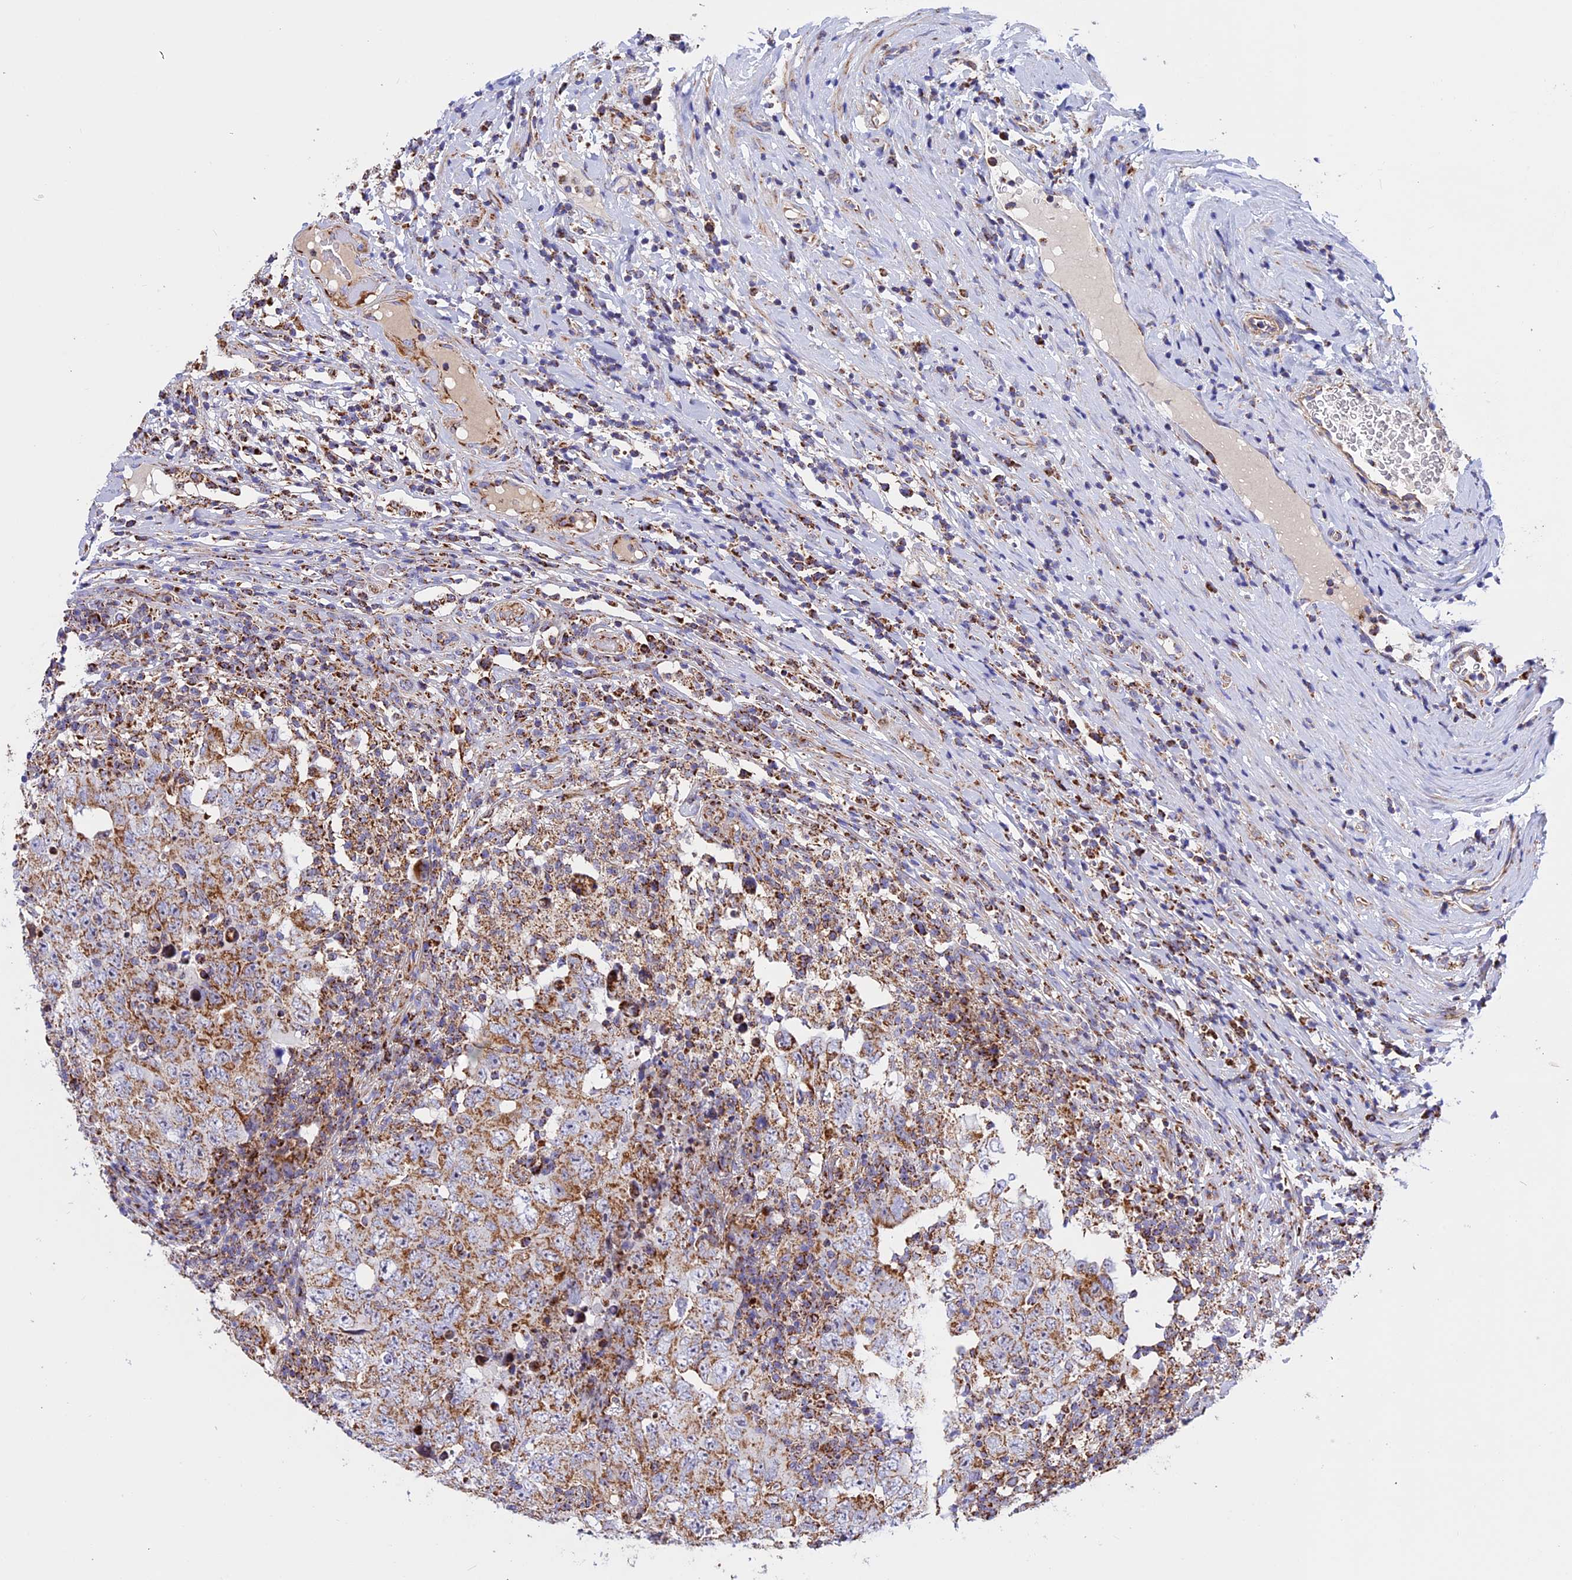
{"staining": {"intensity": "moderate", "quantity": ">75%", "location": "cytoplasmic/membranous"}, "tissue": "testis cancer", "cell_type": "Tumor cells", "image_type": "cancer", "snomed": [{"axis": "morphology", "description": "Carcinoma, Embryonal, NOS"}, {"axis": "topography", "description": "Testis"}], "caption": "Testis embryonal carcinoma stained with DAB (3,3'-diaminobenzidine) immunohistochemistry (IHC) demonstrates medium levels of moderate cytoplasmic/membranous positivity in about >75% of tumor cells.", "gene": "UQCRB", "patient": {"sex": "male", "age": 26}}